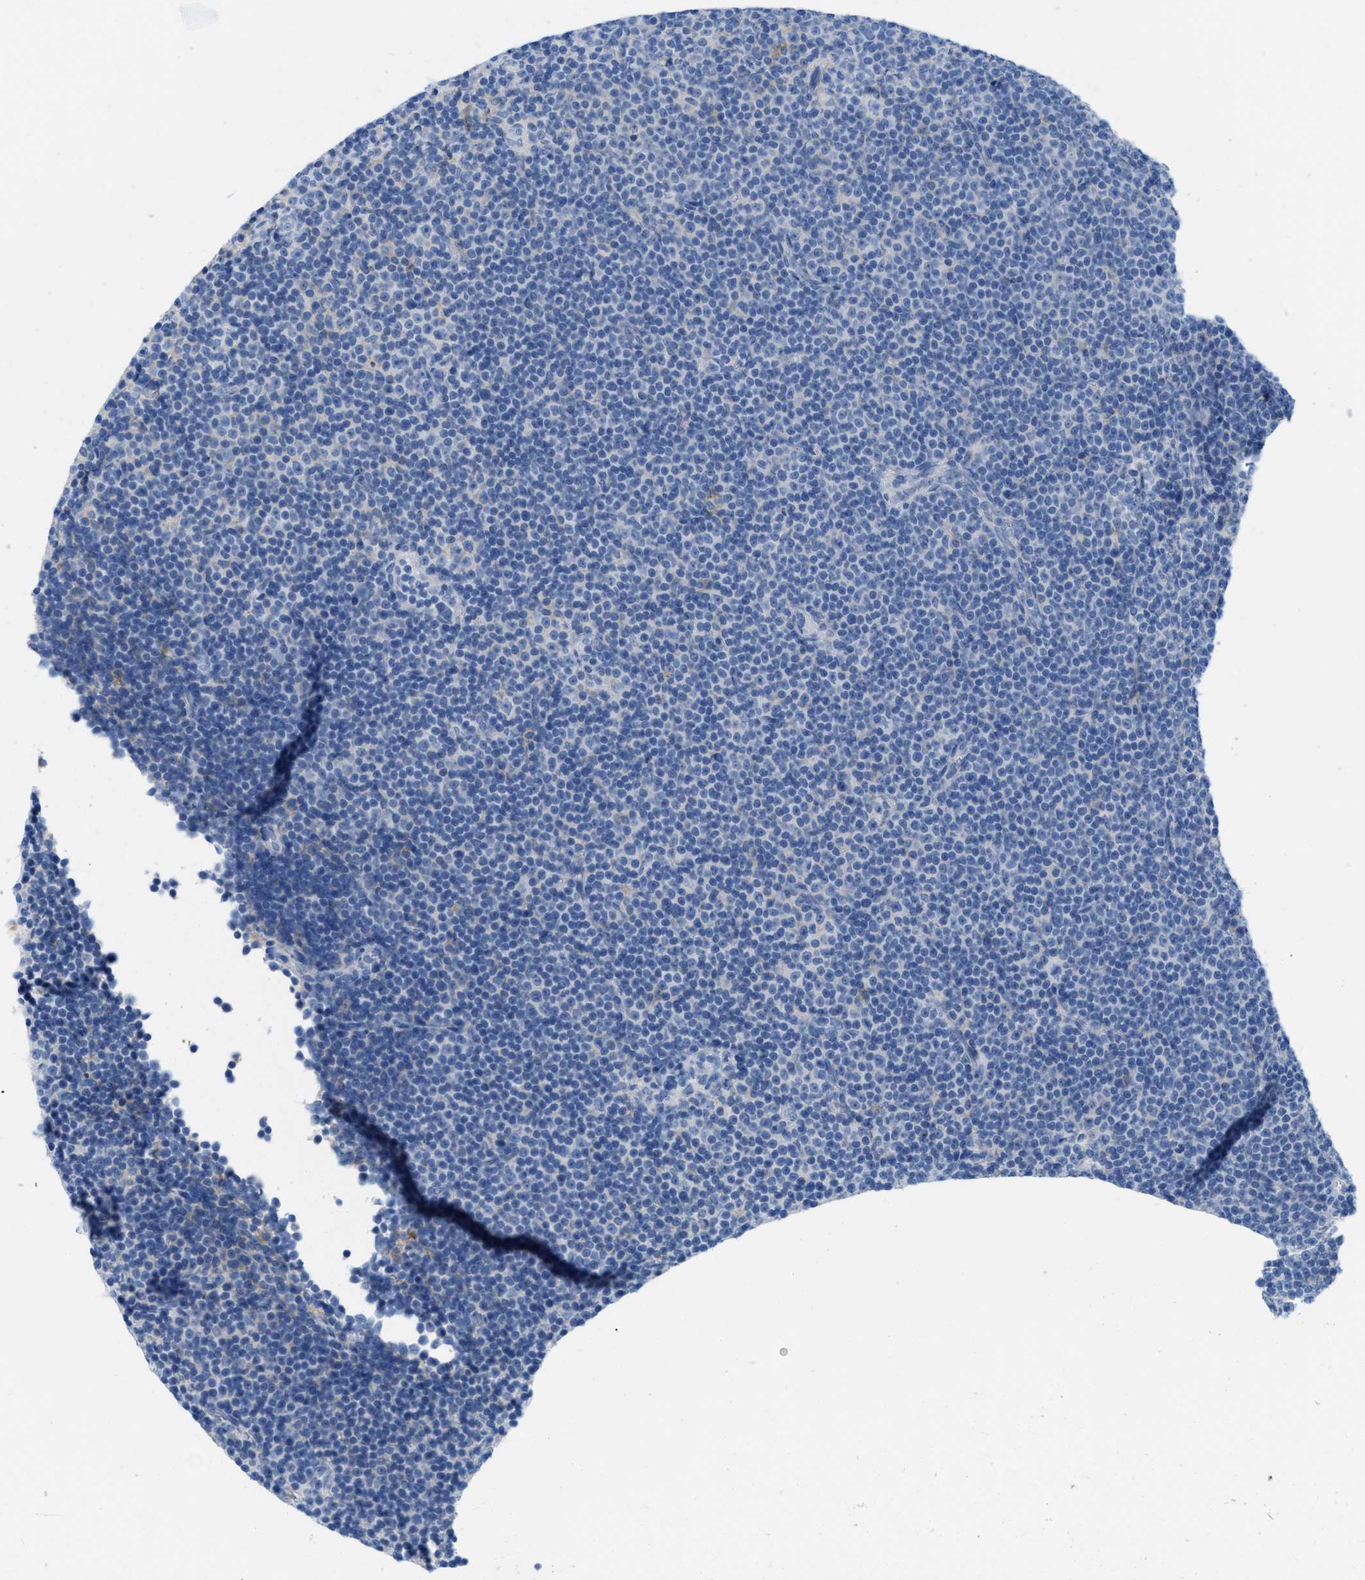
{"staining": {"intensity": "negative", "quantity": "none", "location": "none"}, "tissue": "lymphoma", "cell_type": "Tumor cells", "image_type": "cancer", "snomed": [{"axis": "morphology", "description": "Malignant lymphoma, non-Hodgkin's type, Low grade"}, {"axis": "topography", "description": "Lymph node"}], "caption": "This is an immunohistochemistry histopathology image of low-grade malignant lymphoma, non-Hodgkin's type. There is no expression in tumor cells.", "gene": "SLC3A2", "patient": {"sex": "female", "age": 67}}